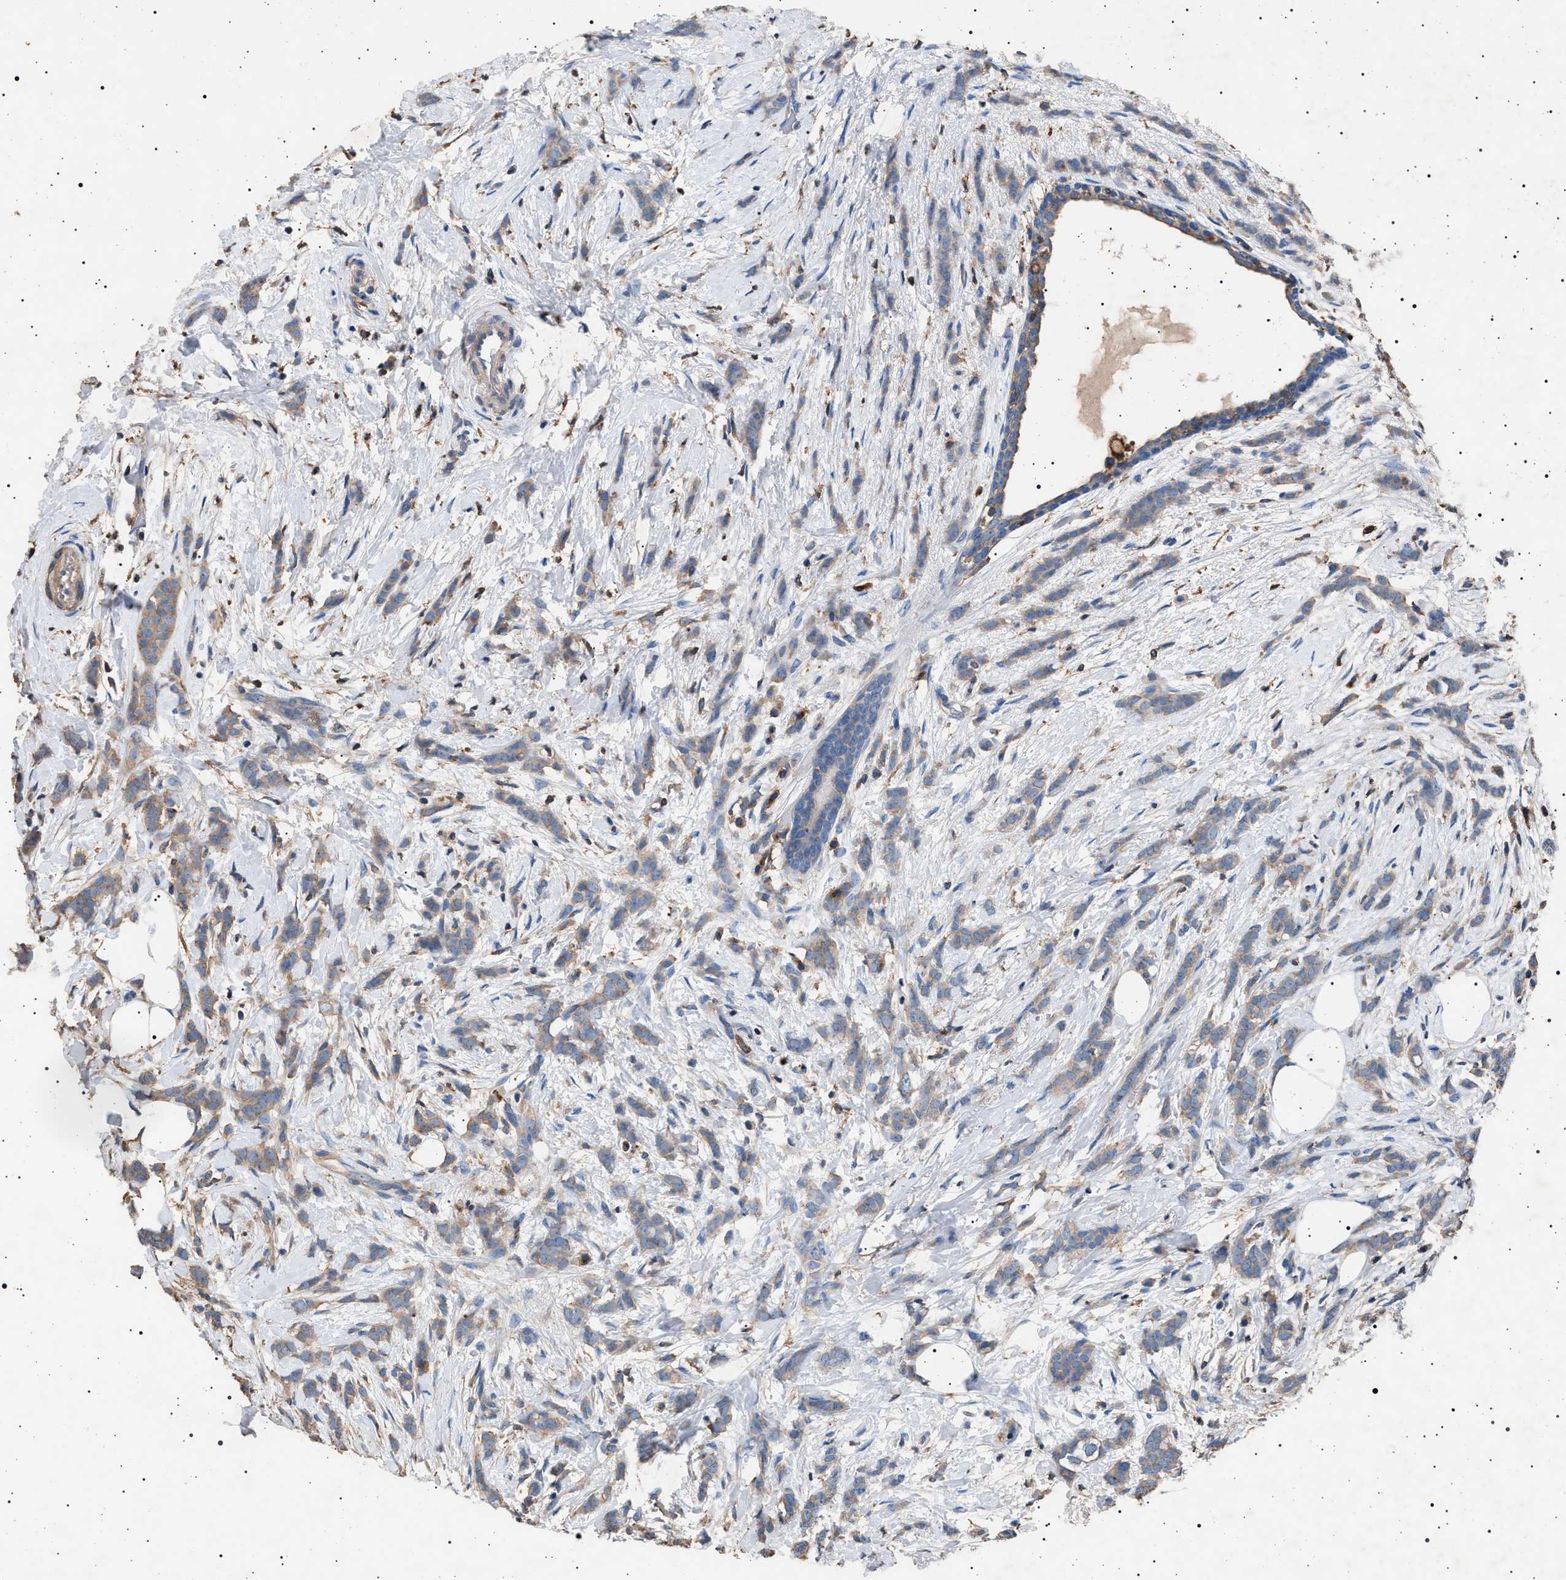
{"staining": {"intensity": "weak", "quantity": ">75%", "location": "cytoplasmic/membranous"}, "tissue": "breast cancer", "cell_type": "Tumor cells", "image_type": "cancer", "snomed": [{"axis": "morphology", "description": "Lobular carcinoma, in situ"}, {"axis": "morphology", "description": "Lobular carcinoma"}, {"axis": "topography", "description": "Breast"}], "caption": "Immunohistochemical staining of human breast lobular carcinoma in situ shows low levels of weak cytoplasmic/membranous expression in about >75% of tumor cells.", "gene": "SMAP2", "patient": {"sex": "female", "age": 41}}